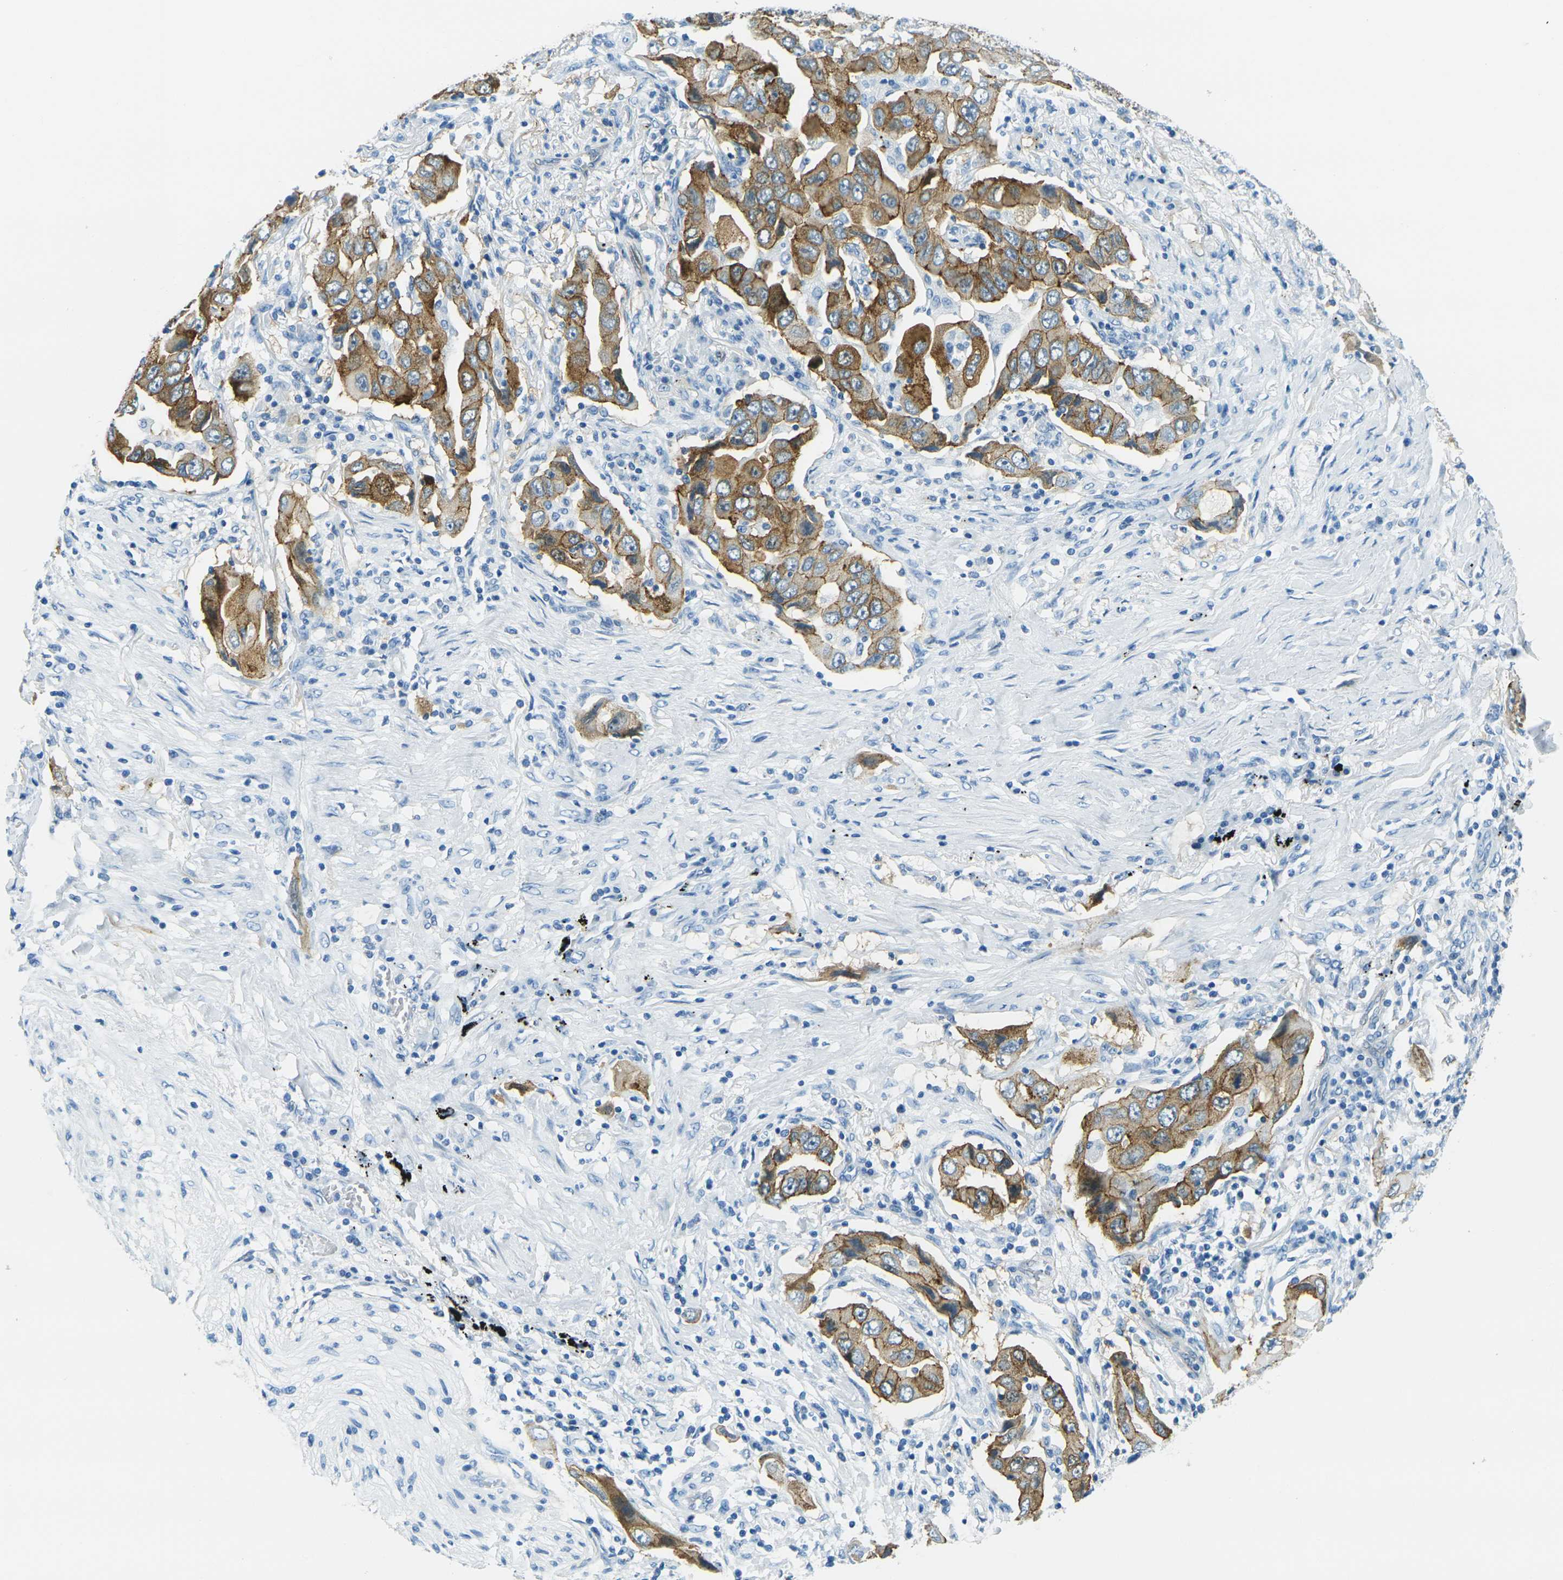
{"staining": {"intensity": "moderate", "quantity": ">75%", "location": "cytoplasmic/membranous"}, "tissue": "lung cancer", "cell_type": "Tumor cells", "image_type": "cancer", "snomed": [{"axis": "morphology", "description": "Adenocarcinoma, NOS"}, {"axis": "topography", "description": "Lung"}], "caption": "Immunohistochemistry (IHC) micrograph of lung adenocarcinoma stained for a protein (brown), which exhibits medium levels of moderate cytoplasmic/membranous expression in about >75% of tumor cells.", "gene": "OCLN", "patient": {"sex": "female", "age": 65}}